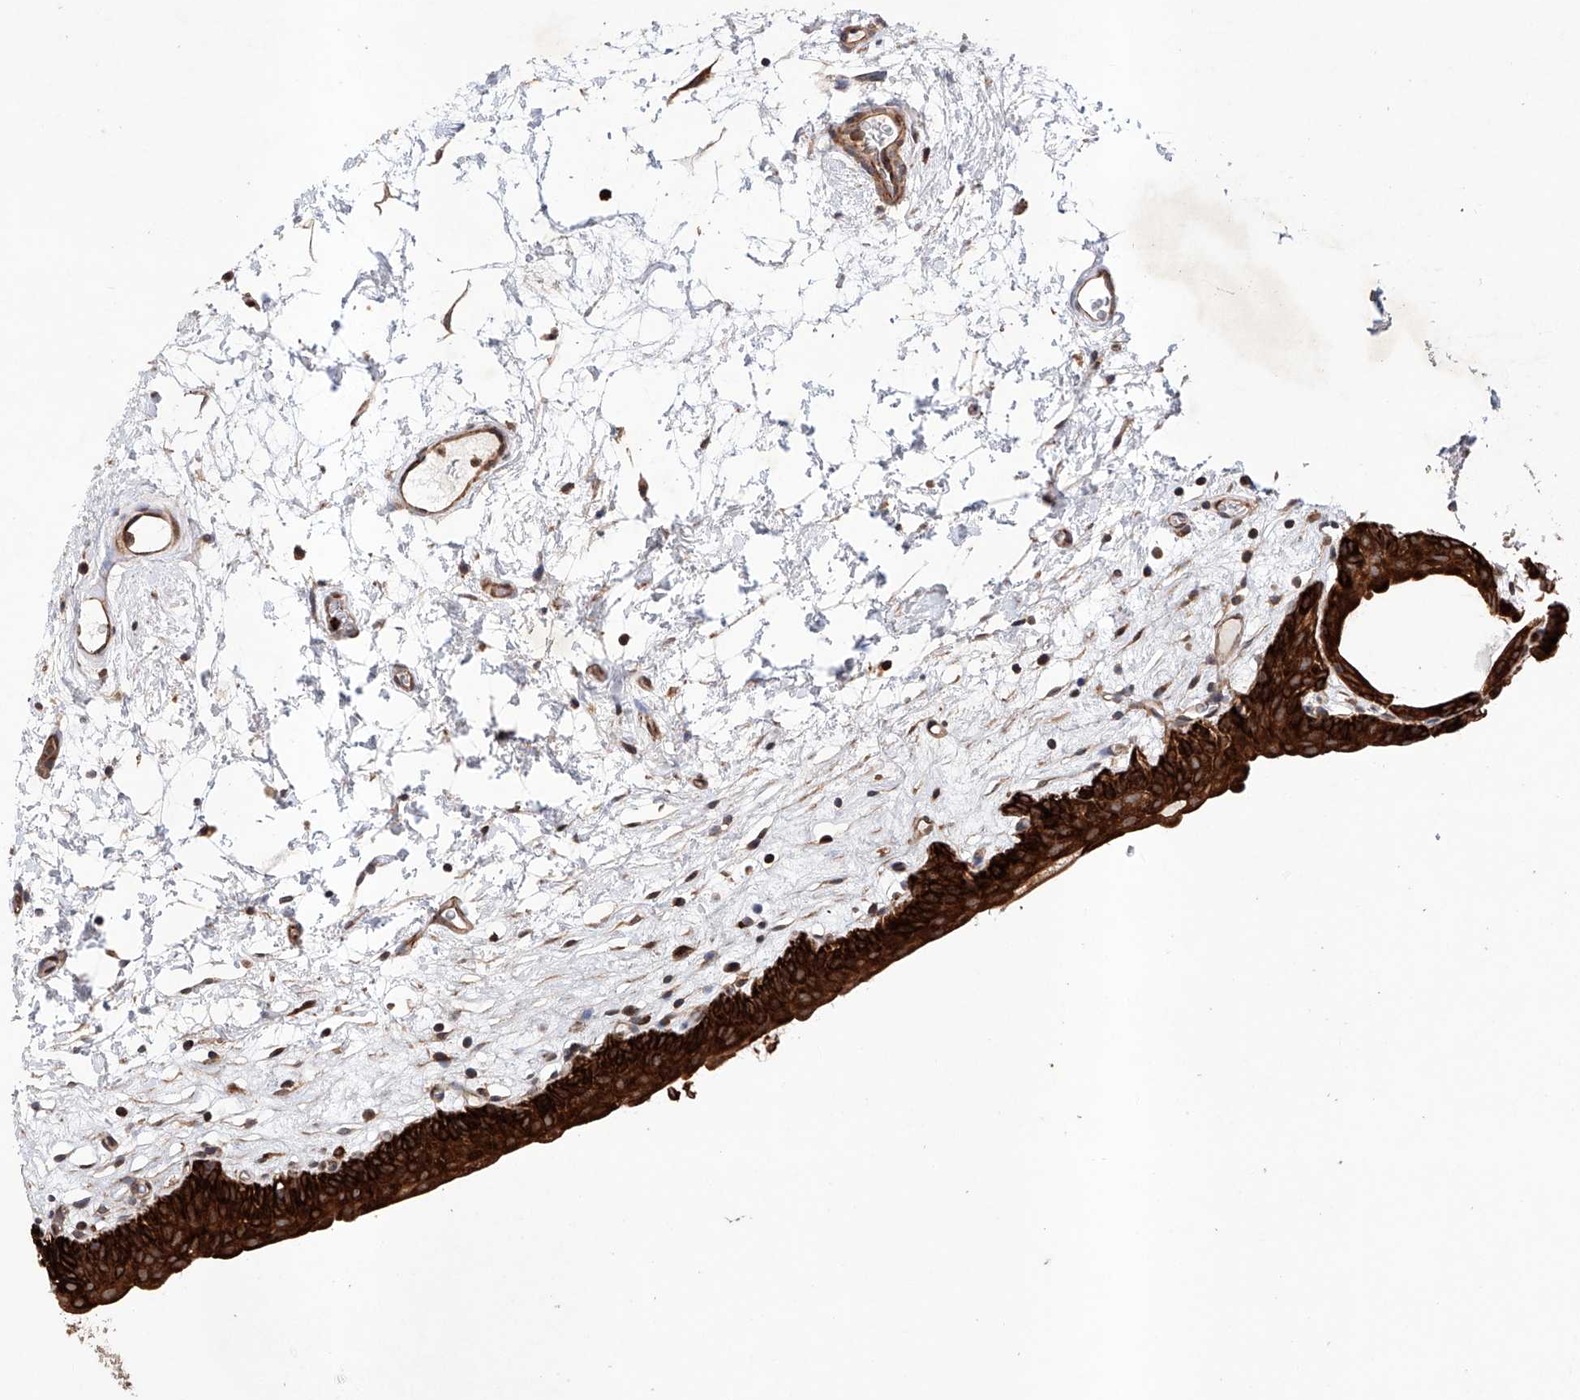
{"staining": {"intensity": "strong", "quantity": ">75%", "location": "cytoplasmic/membranous"}, "tissue": "urinary bladder", "cell_type": "Urothelial cells", "image_type": "normal", "snomed": [{"axis": "morphology", "description": "Normal tissue, NOS"}, {"axis": "topography", "description": "Urinary bladder"}], "caption": "Urinary bladder stained with a brown dye demonstrates strong cytoplasmic/membranous positive positivity in about >75% of urothelial cells.", "gene": "TIMM23", "patient": {"sex": "male", "age": 83}}